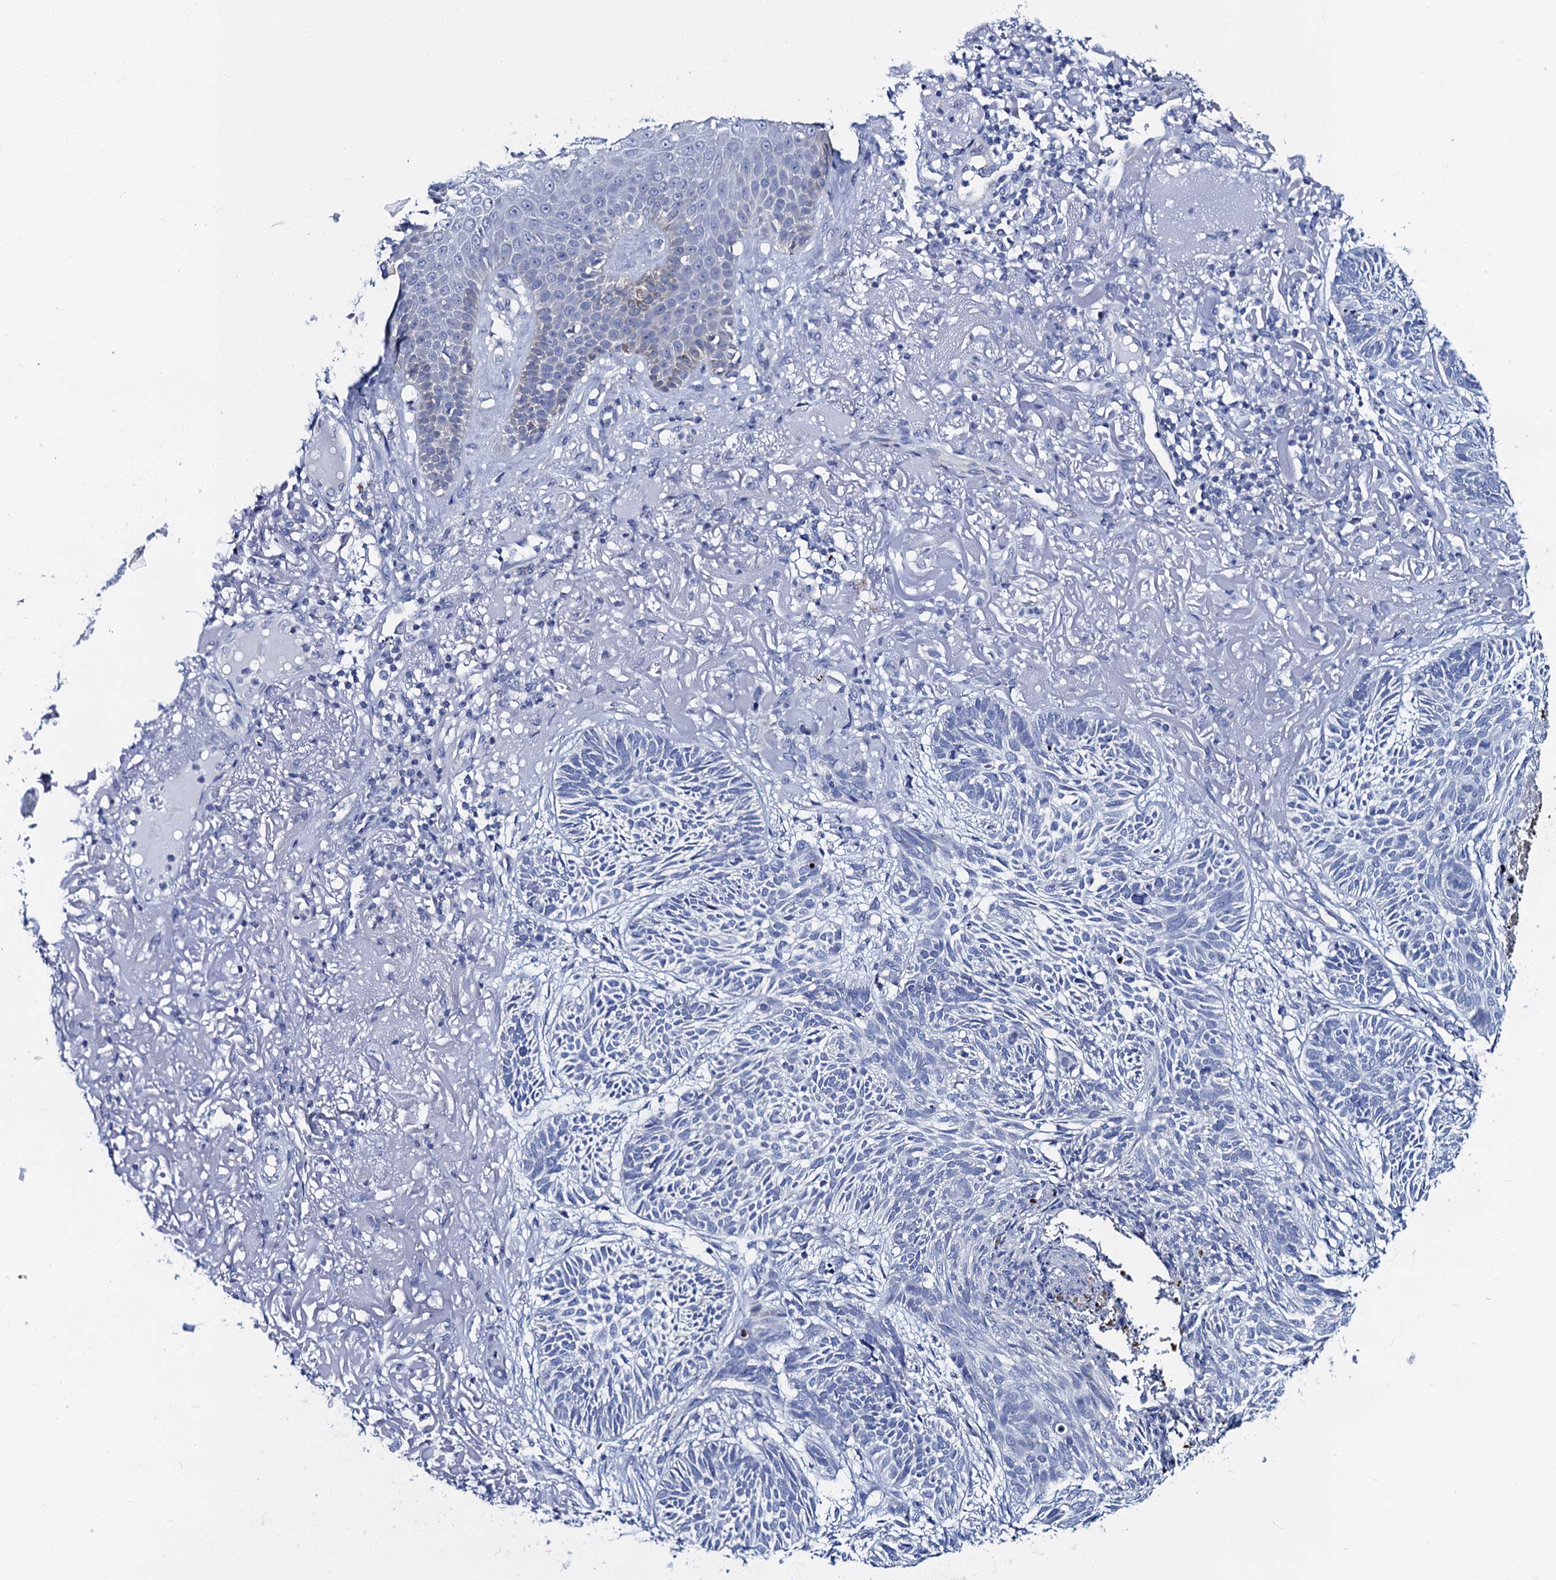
{"staining": {"intensity": "negative", "quantity": "none", "location": "none"}, "tissue": "skin cancer", "cell_type": "Tumor cells", "image_type": "cancer", "snomed": [{"axis": "morphology", "description": "Normal tissue, NOS"}, {"axis": "morphology", "description": "Basal cell carcinoma"}, {"axis": "topography", "description": "Skin"}], "caption": "Basal cell carcinoma (skin) was stained to show a protein in brown. There is no significant expression in tumor cells.", "gene": "ACADSB", "patient": {"sex": "male", "age": 66}}